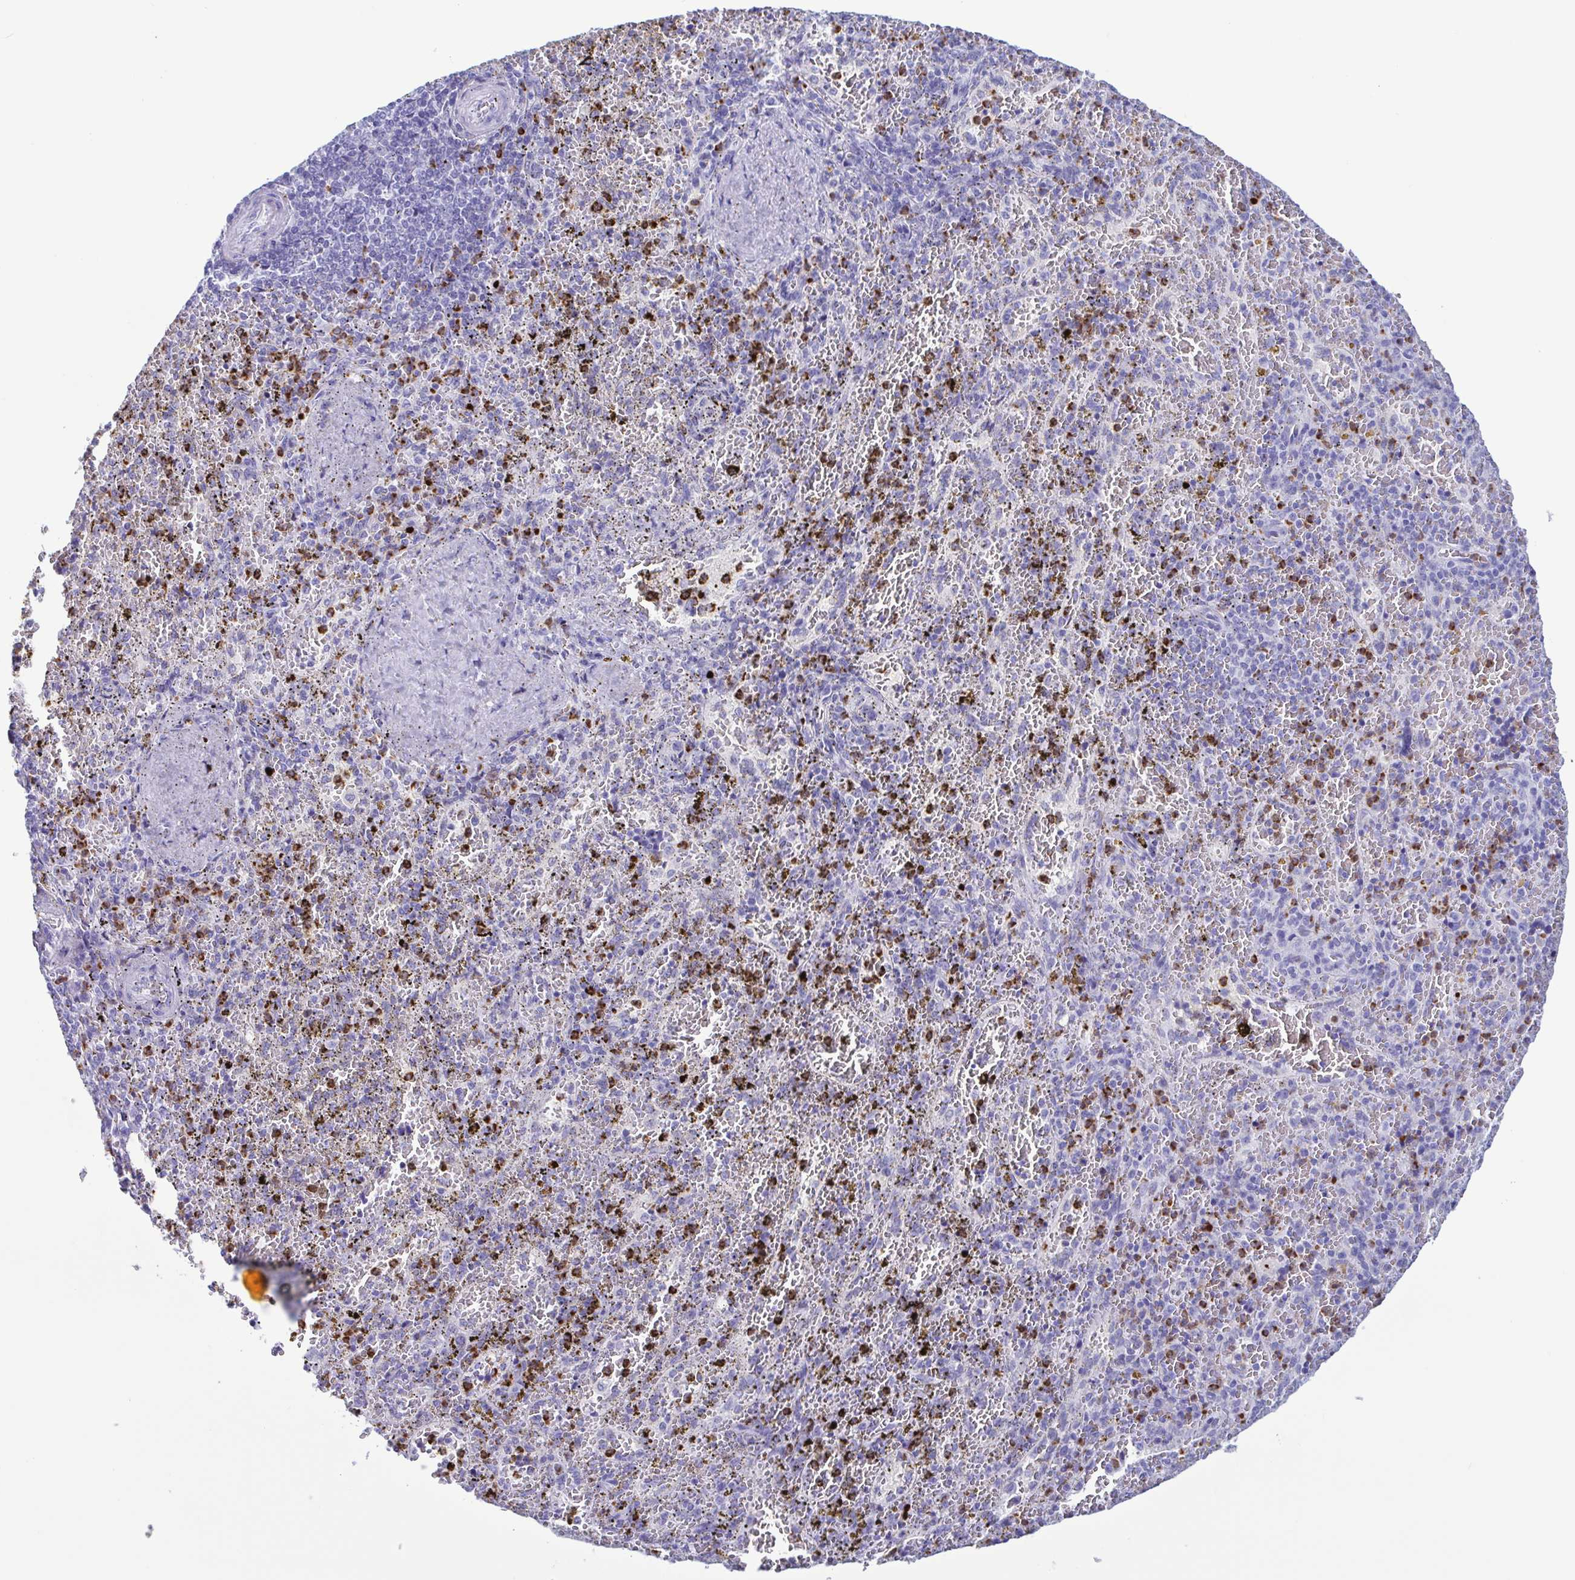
{"staining": {"intensity": "strong", "quantity": "<25%", "location": "cytoplasmic/membranous"}, "tissue": "spleen", "cell_type": "Cells in red pulp", "image_type": "normal", "snomed": [{"axis": "morphology", "description": "Normal tissue, NOS"}, {"axis": "topography", "description": "Spleen"}], "caption": "The micrograph exhibits a brown stain indicating the presence of a protein in the cytoplasmic/membranous of cells in red pulp in spleen.", "gene": "LTF", "patient": {"sex": "female", "age": 50}}